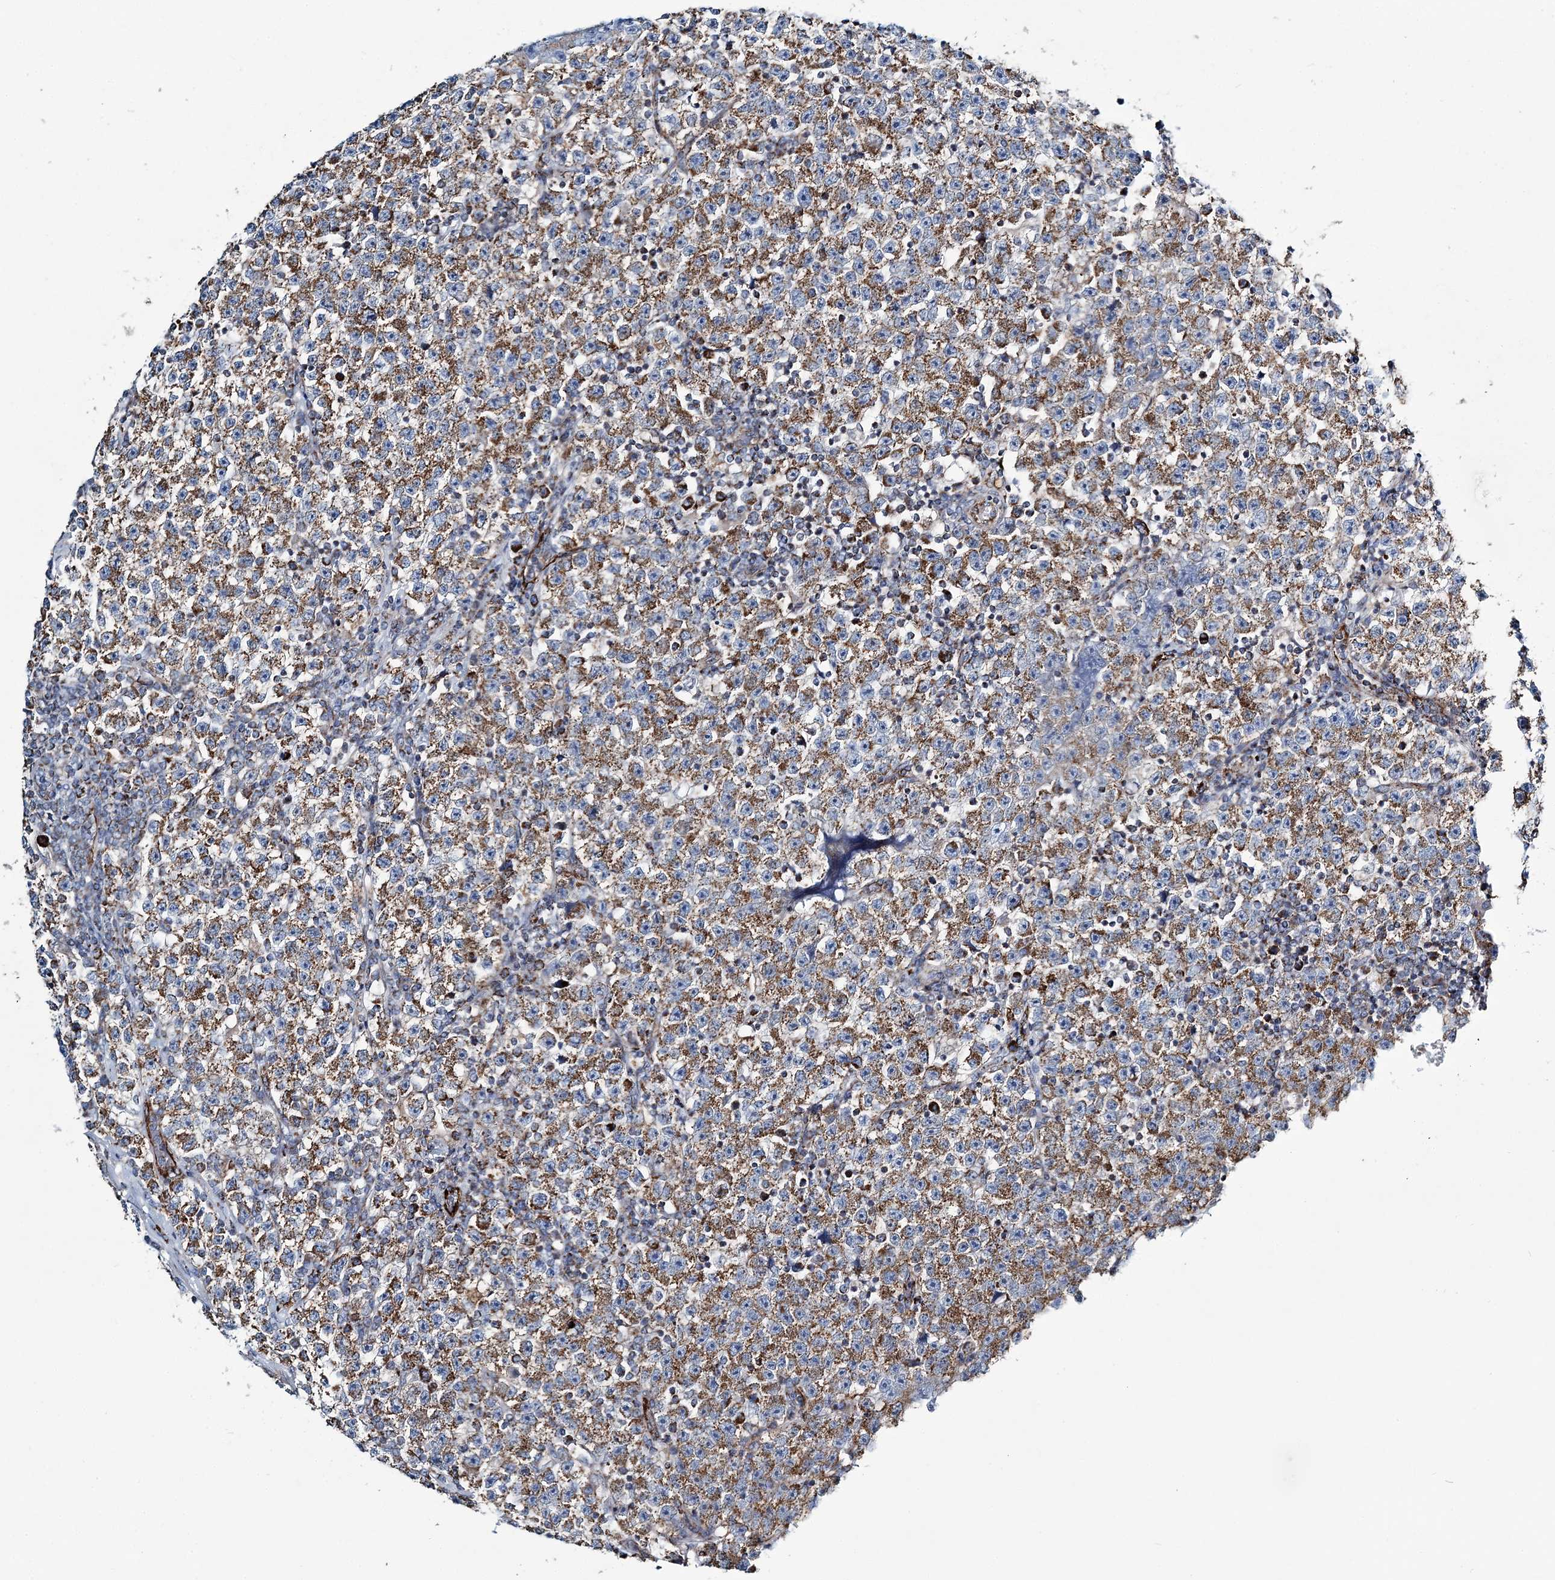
{"staining": {"intensity": "moderate", "quantity": ">75%", "location": "cytoplasmic/membranous"}, "tissue": "testis cancer", "cell_type": "Tumor cells", "image_type": "cancer", "snomed": [{"axis": "morphology", "description": "Seminoma, NOS"}, {"axis": "topography", "description": "Testis"}], "caption": "Approximately >75% of tumor cells in human testis seminoma display moderate cytoplasmic/membranous protein staining as visualized by brown immunohistochemical staining.", "gene": "ARHGAP6", "patient": {"sex": "male", "age": 22}}